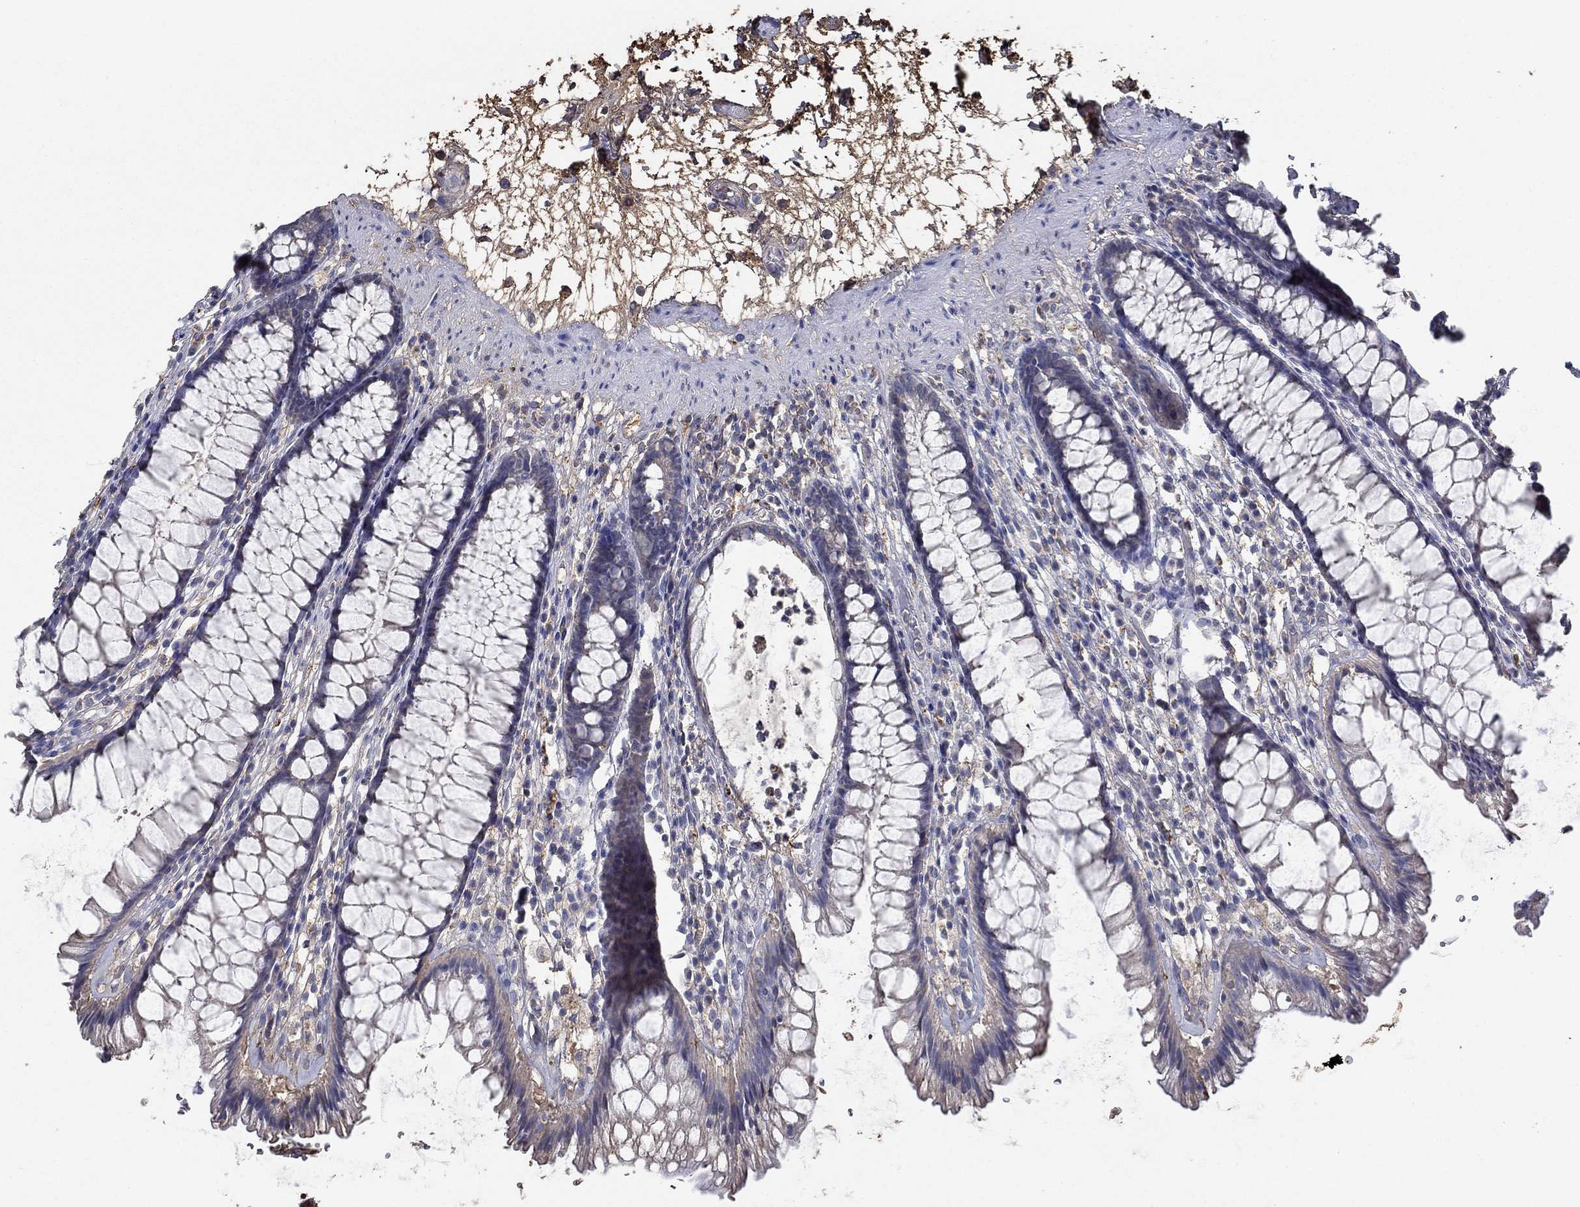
{"staining": {"intensity": "negative", "quantity": "none", "location": "none"}, "tissue": "rectum", "cell_type": "Glandular cells", "image_type": "normal", "snomed": [{"axis": "morphology", "description": "Normal tissue, NOS"}, {"axis": "topography", "description": "Rectum"}], "caption": "Immunohistochemistry histopathology image of normal rectum: rectum stained with DAB (3,3'-diaminobenzidine) shows no significant protein positivity in glandular cells. (Immunohistochemistry, brightfield microscopy, high magnification).", "gene": "IL10", "patient": {"sex": "male", "age": 72}}